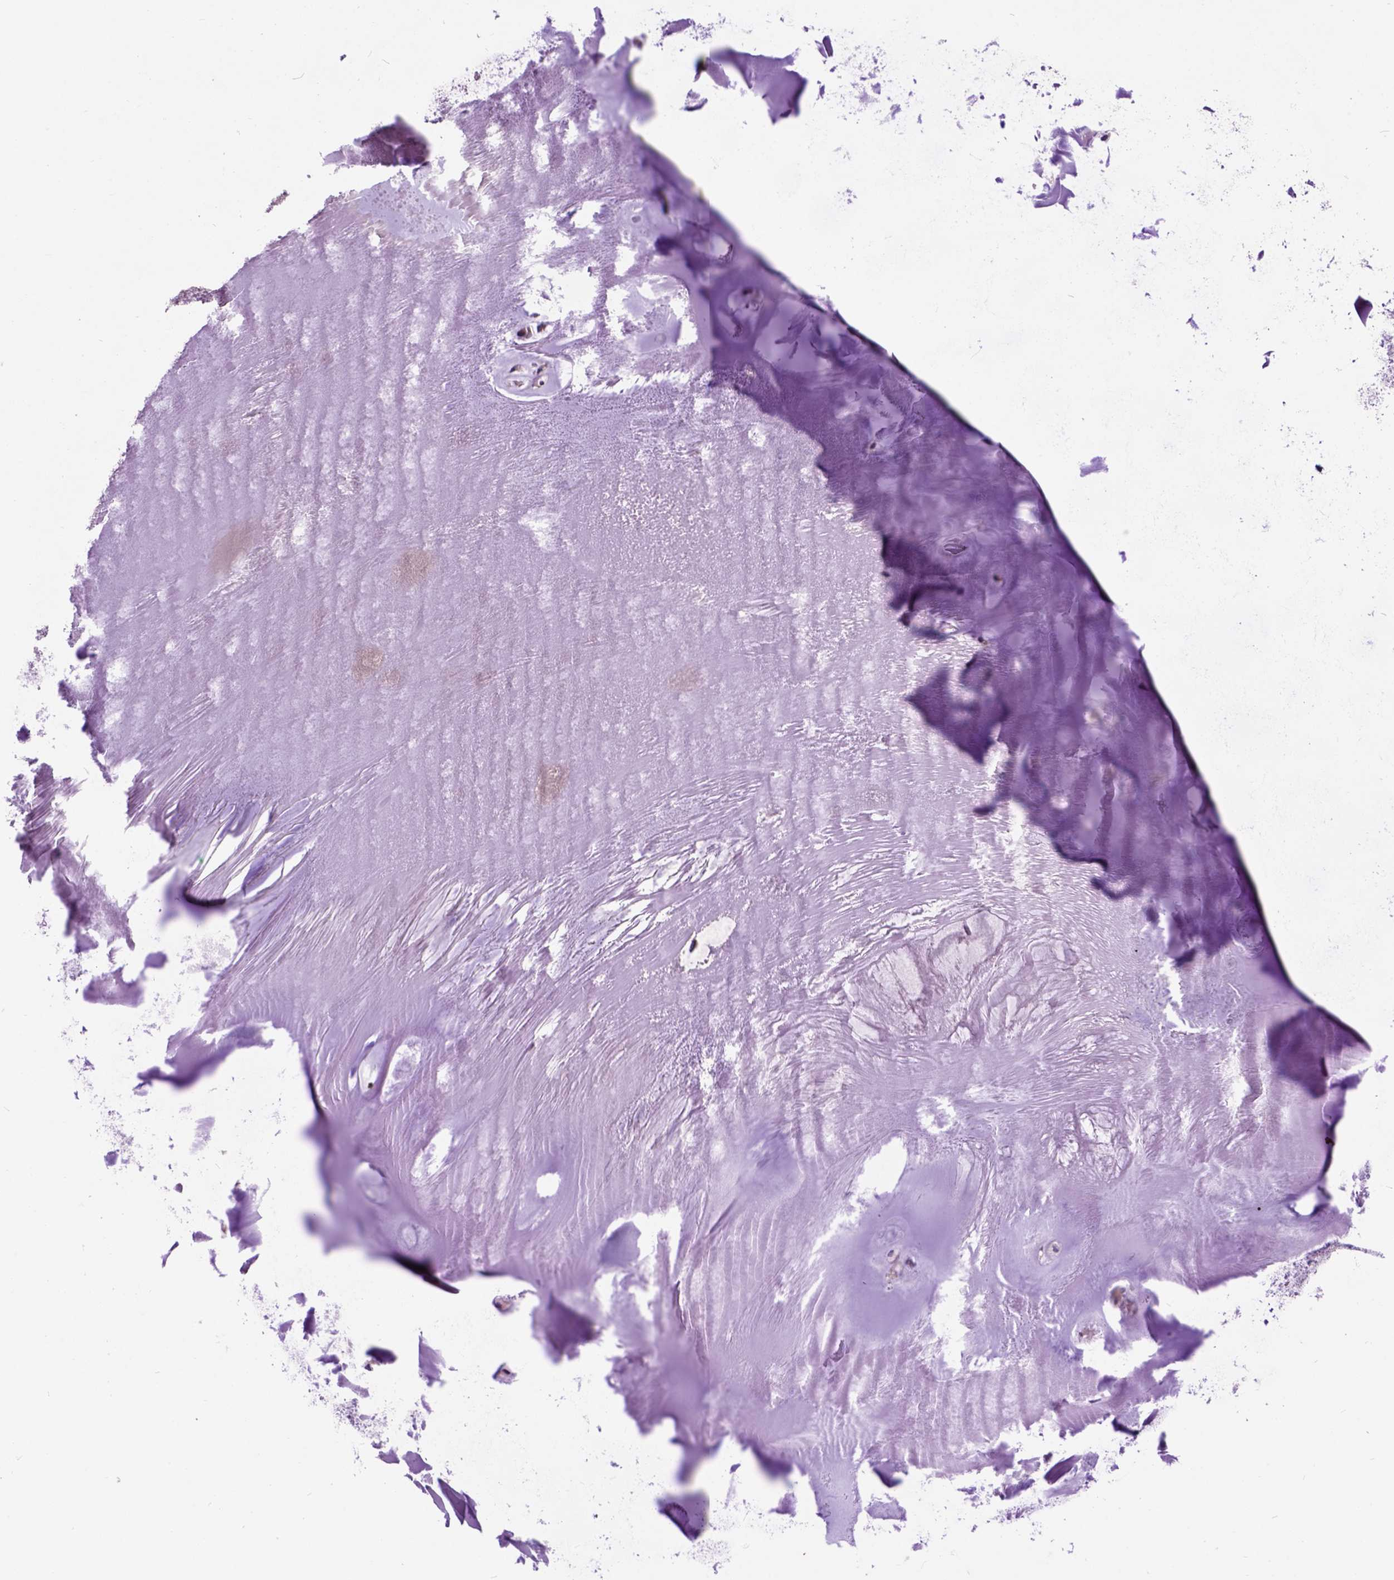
{"staining": {"intensity": "negative", "quantity": "none", "location": "none"}, "tissue": "soft tissue", "cell_type": "Chondrocytes", "image_type": "normal", "snomed": [{"axis": "morphology", "description": "Normal tissue, NOS"}, {"axis": "morphology", "description": "Squamous cell carcinoma, NOS"}, {"axis": "topography", "description": "Cartilage tissue"}, {"axis": "topography", "description": "Bronchus"}, {"axis": "topography", "description": "Lung"}], "caption": "The histopathology image exhibits no significant expression in chondrocytes of soft tissue. (Stains: DAB (3,3'-diaminobenzidine) IHC with hematoxylin counter stain, Microscopy: brightfield microscopy at high magnification).", "gene": "MAPT", "patient": {"sex": "male", "age": 66}}